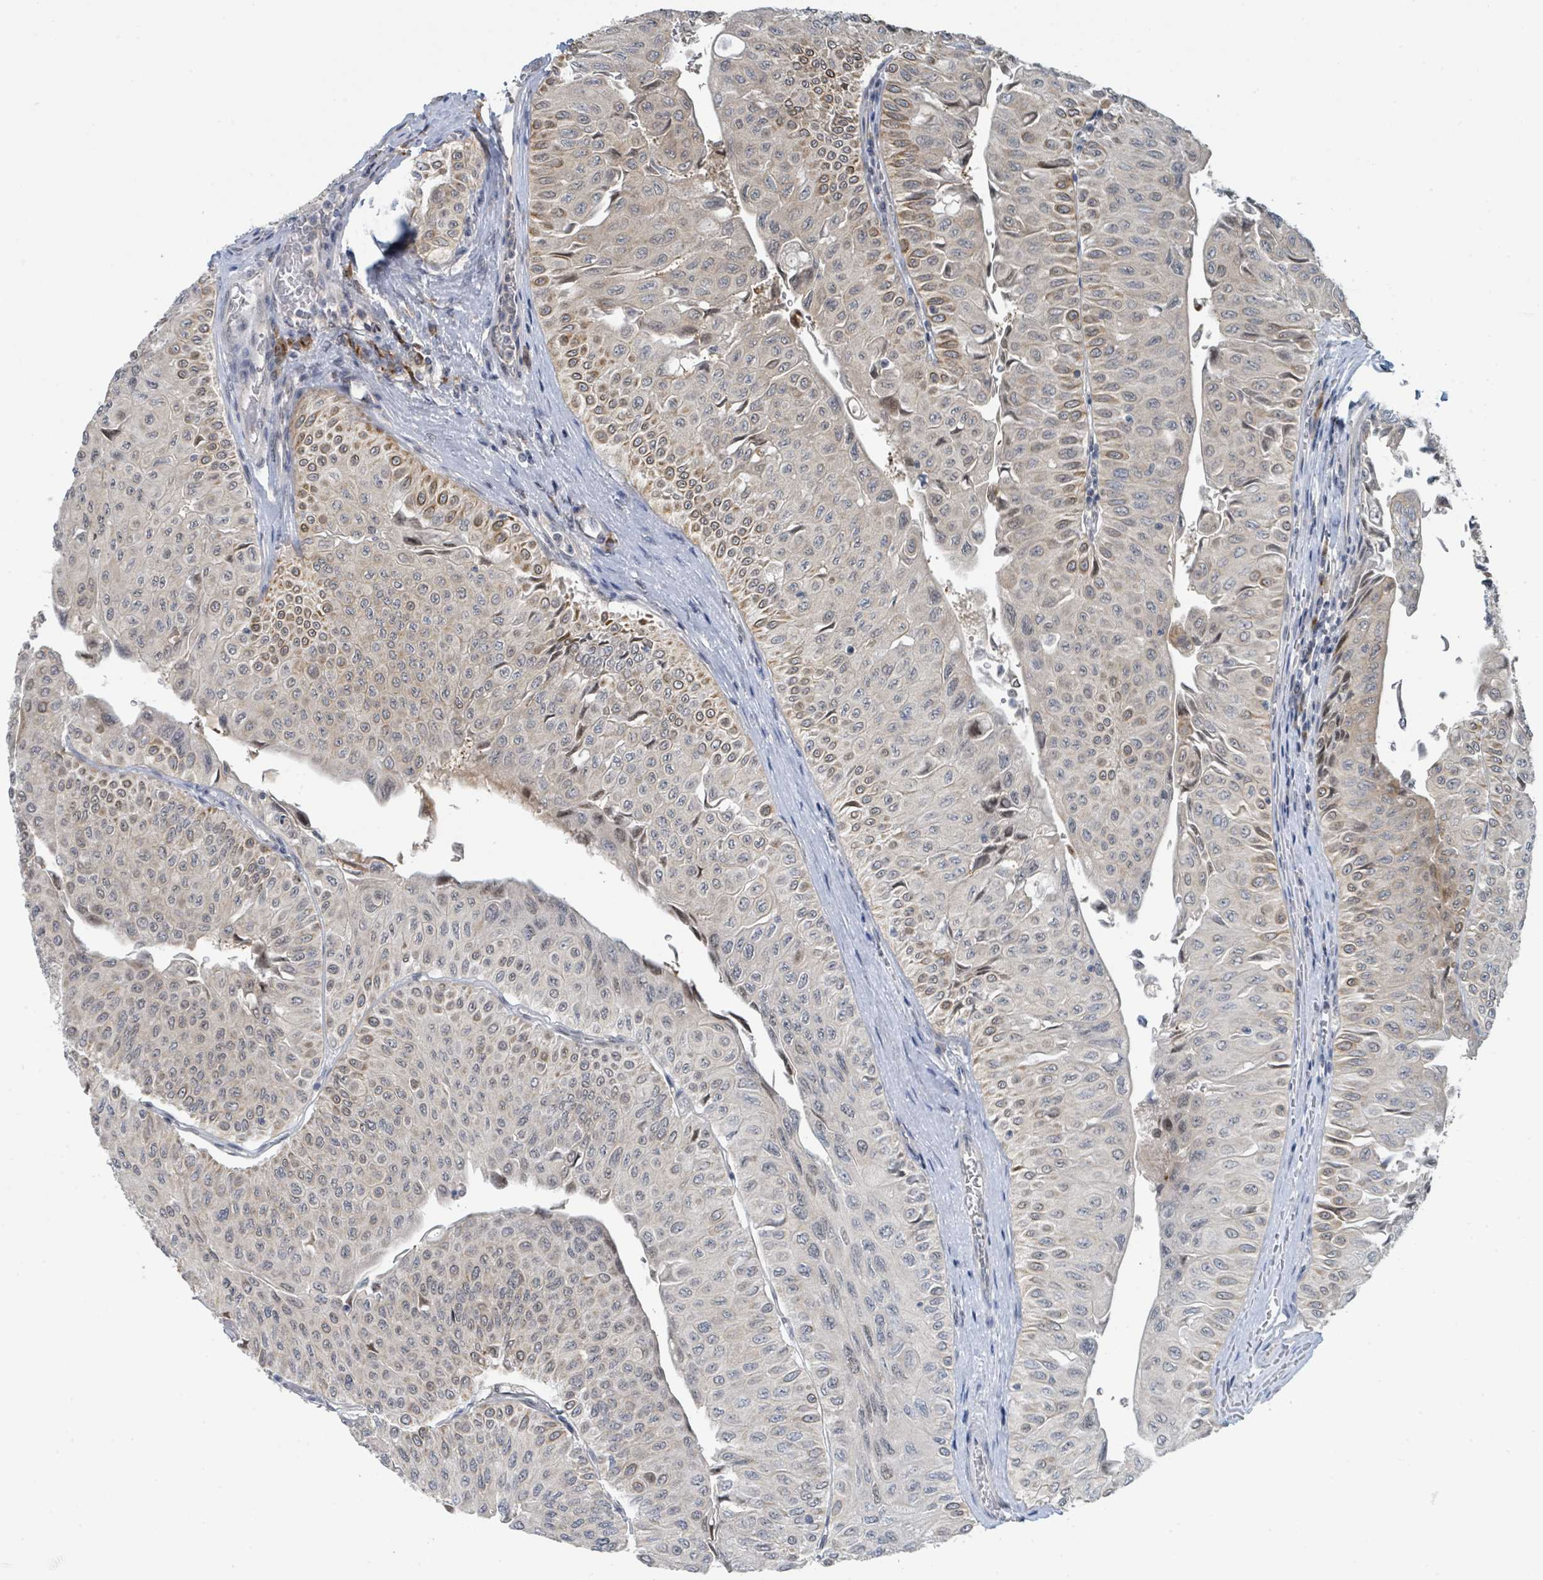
{"staining": {"intensity": "moderate", "quantity": "25%-75%", "location": "cytoplasmic/membranous"}, "tissue": "urothelial cancer", "cell_type": "Tumor cells", "image_type": "cancer", "snomed": [{"axis": "morphology", "description": "Urothelial carcinoma, NOS"}, {"axis": "topography", "description": "Urinary bladder"}], "caption": "Immunohistochemical staining of human transitional cell carcinoma reveals medium levels of moderate cytoplasmic/membranous positivity in approximately 25%-75% of tumor cells.", "gene": "ANKRD55", "patient": {"sex": "male", "age": 59}}